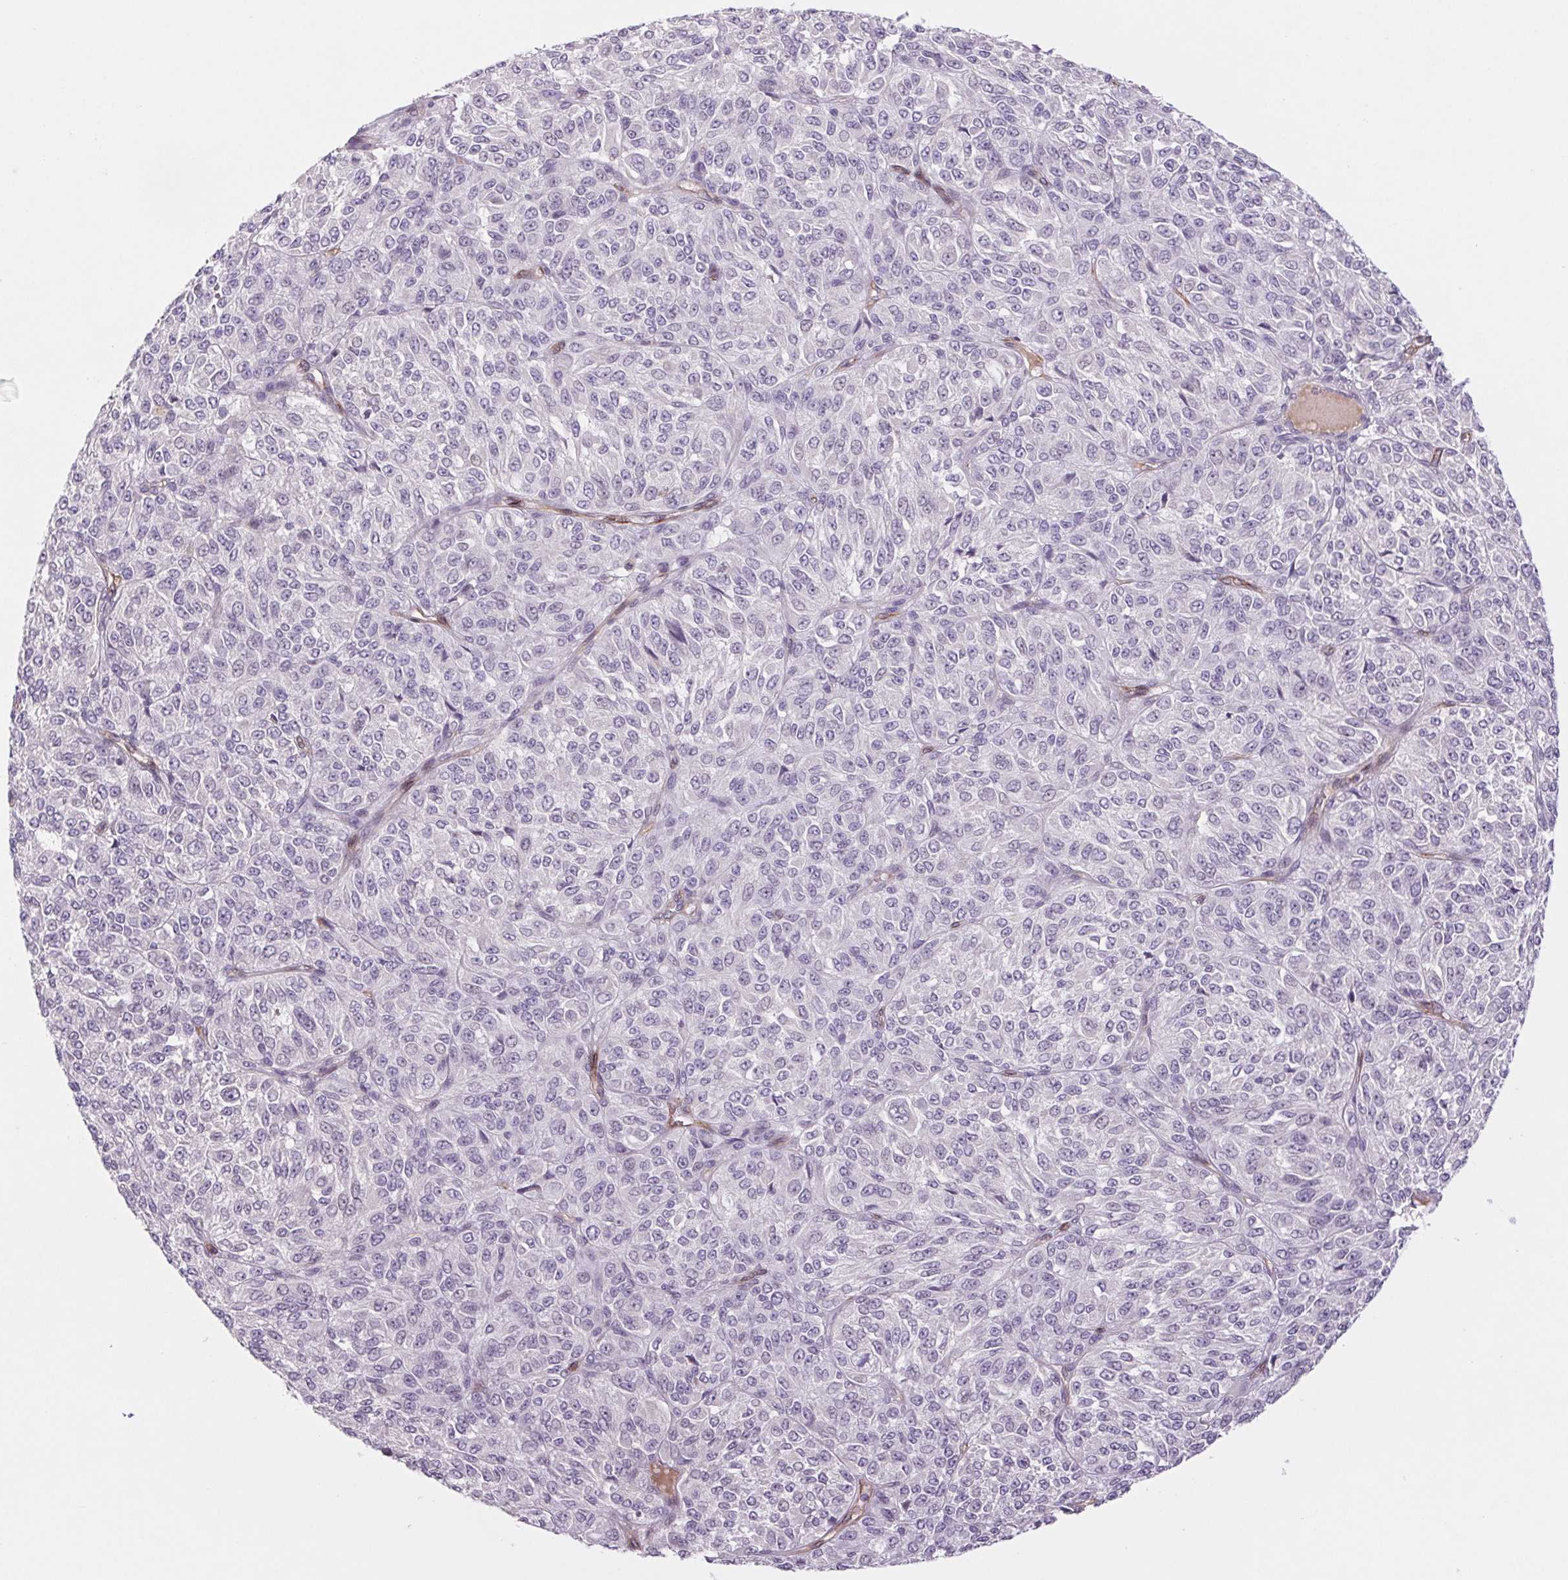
{"staining": {"intensity": "negative", "quantity": "none", "location": "none"}, "tissue": "melanoma", "cell_type": "Tumor cells", "image_type": "cancer", "snomed": [{"axis": "morphology", "description": "Malignant melanoma, Metastatic site"}, {"axis": "topography", "description": "Brain"}], "caption": "This is an immunohistochemistry (IHC) histopathology image of melanoma. There is no positivity in tumor cells.", "gene": "MS4A13", "patient": {"sex": "female", "age": 56}}